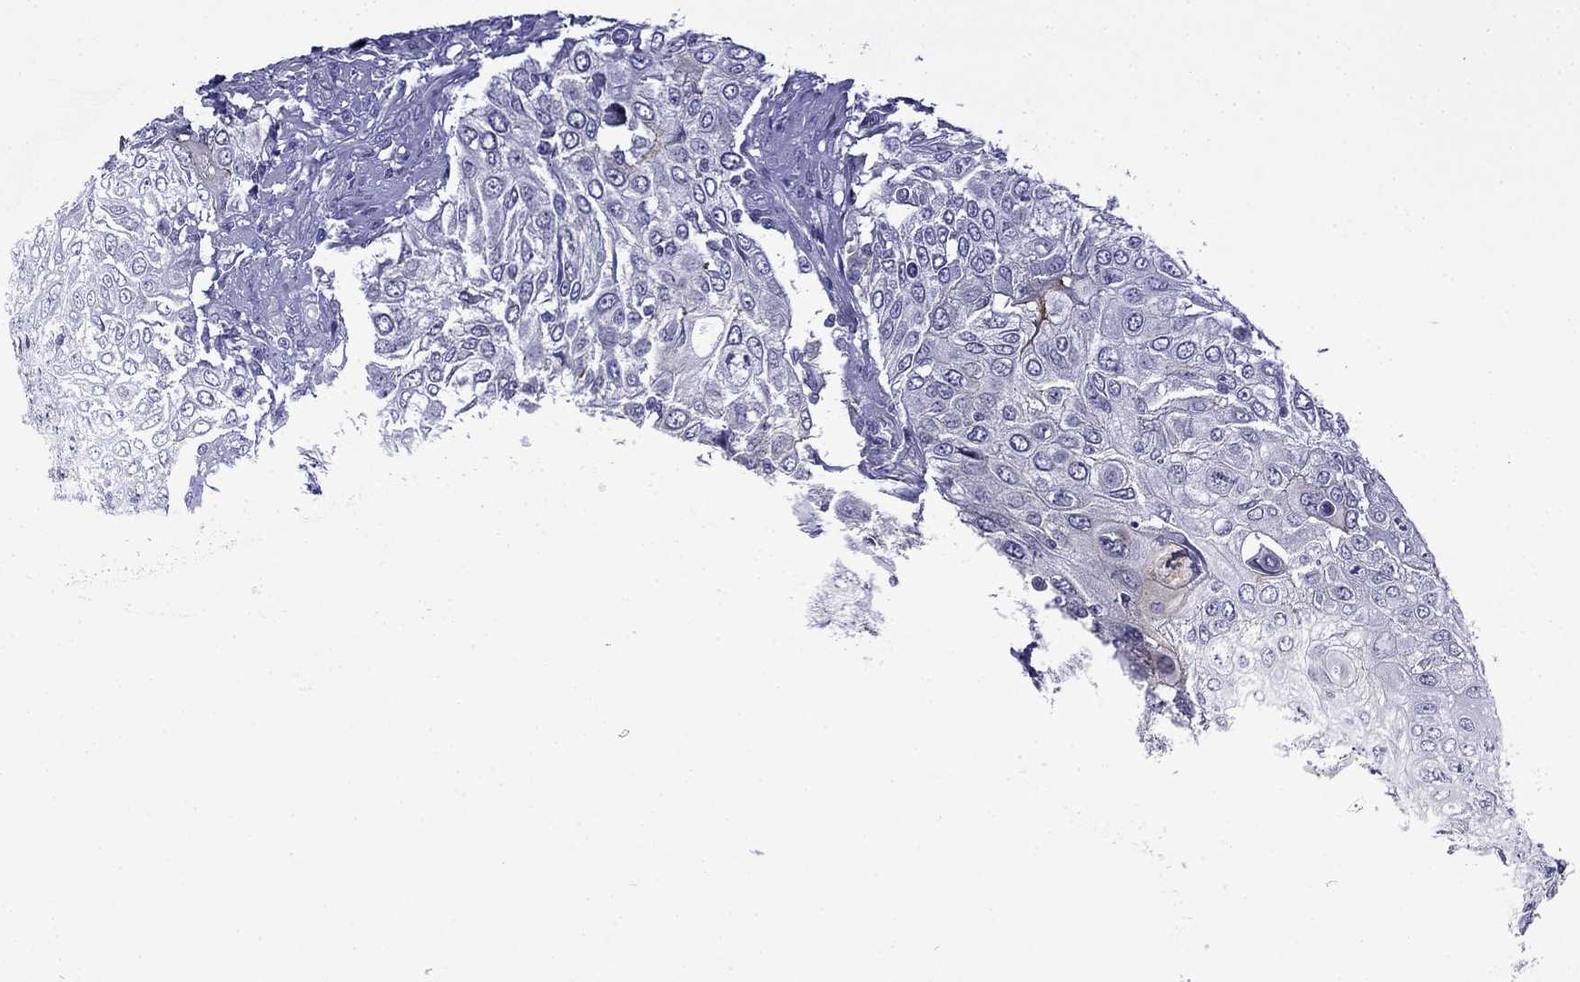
{"staining": {"intensity": "negative", "quantity": "none", "location": "none"}, "tissue": "urothelial cancer", "cell_type": "Tumor cells", "image_type": "cancer", "snomed": [{"axis": "morphology", "description": "Urothelial carcinoma, High grade"}, {"axis": "topography", "description": "Urinary bladder"}], "caption": "This micrograph is of urothelial cancer stained with immunohistochemistry to label a protein in brown with the nuclei are counter-stained blue. There is no staining in tumor cells.", "gene": "PRR18", "patient": {"sex": "female", "age": 79}}